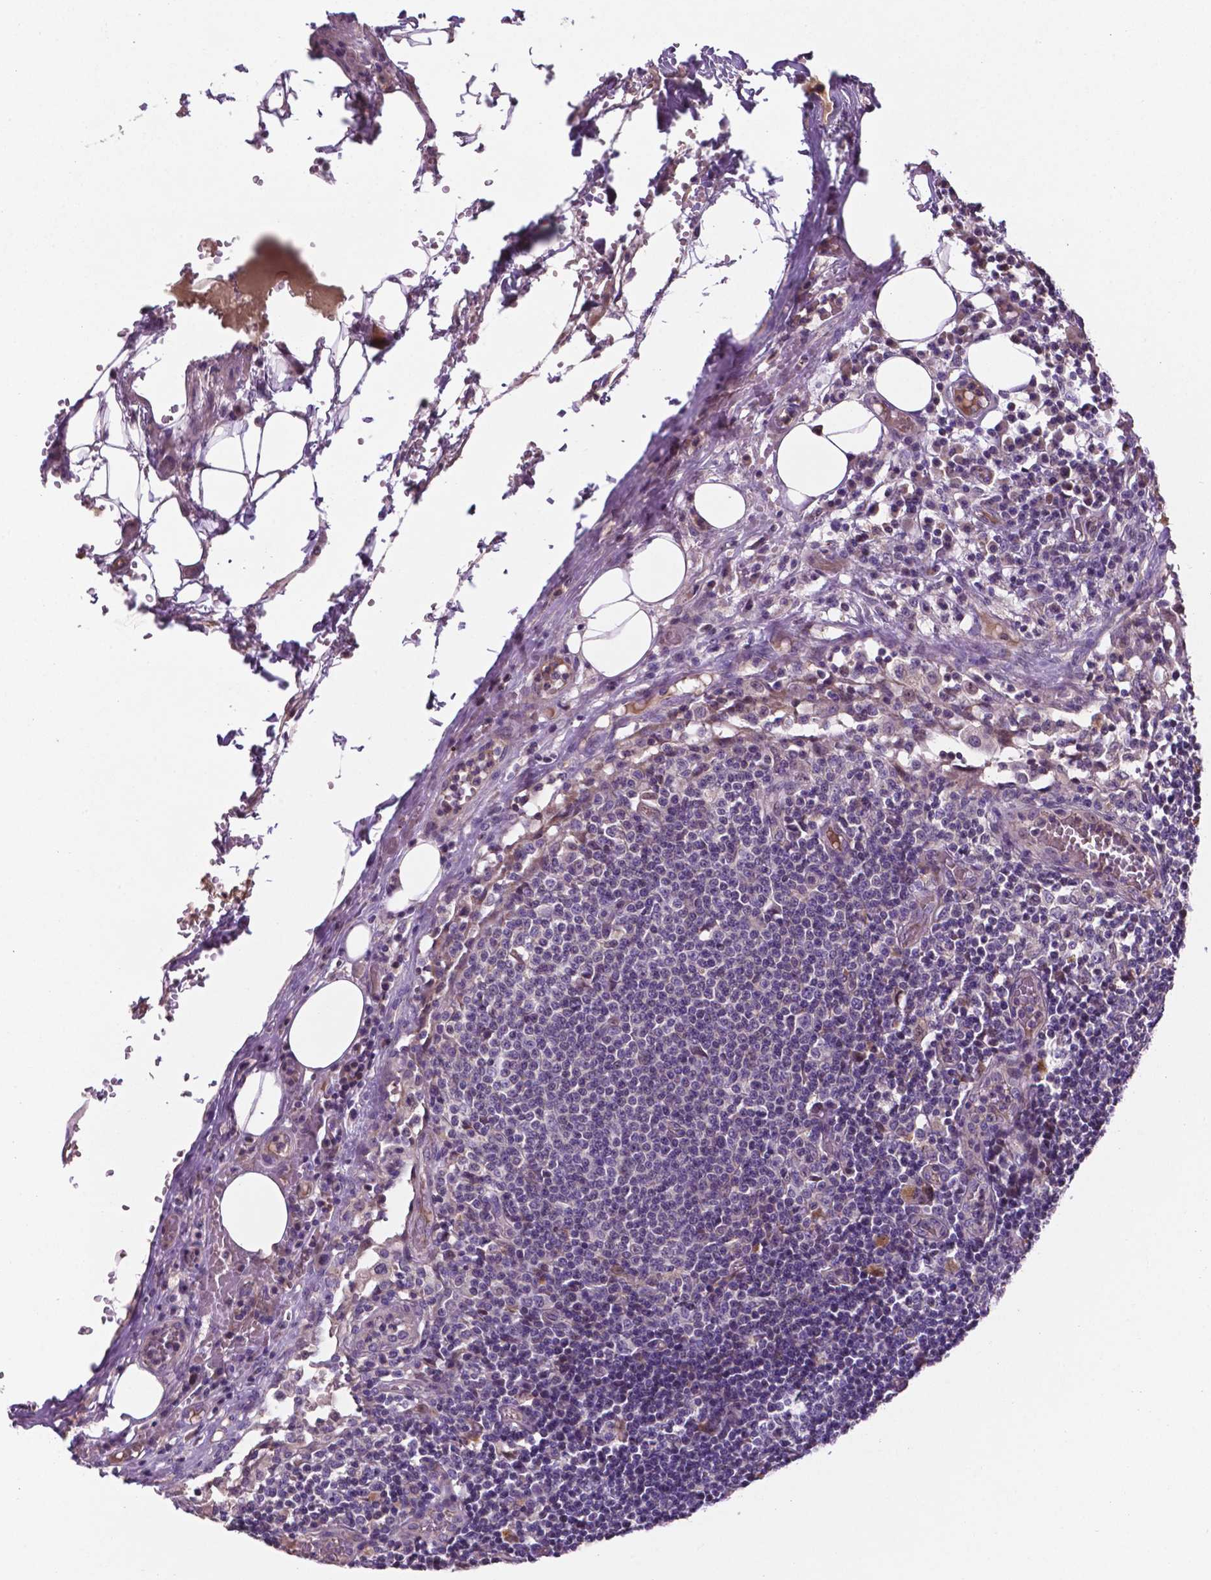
{"staining": {"intensity": "negative", "quantity": "none", "location": "none"}, "tissue": "lymph node", "cell_type": "Non-germinal center cells", "image_type": "normal", "snomed": [{"axis": "morphology", "description": "Normal tissue, NOS"}, {"axis": "topography", "description": "Lymph node"}], "caption": "Human lymph node stained for a protein using immunohistochemistry reveals no expression in non-germinal center cells.", "gene": "TM4SF20", "patient": {"sex": "male", "age": 62}}